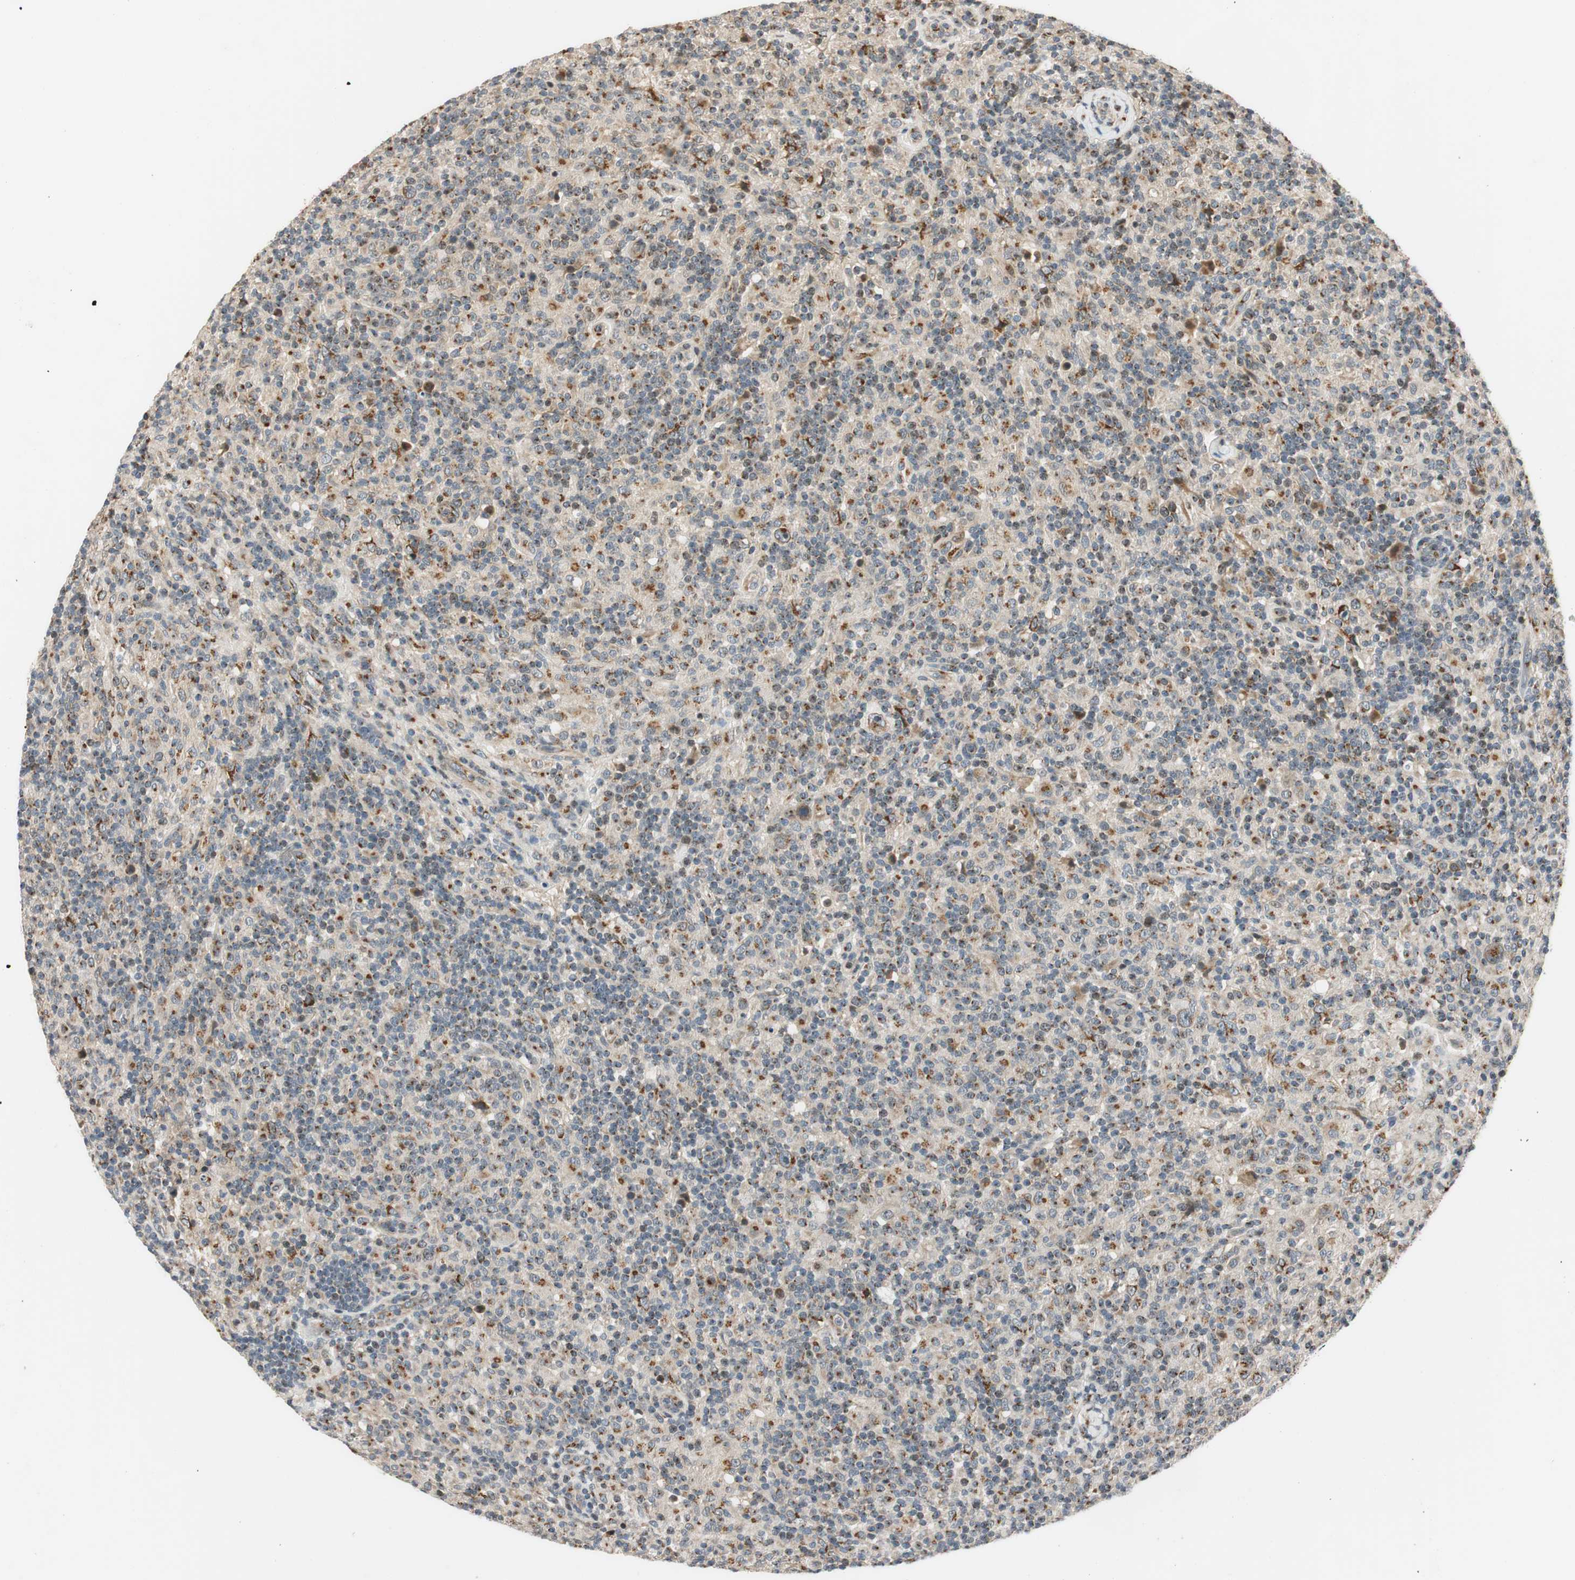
{"staining": {"intensity": "weak", "quantity": "25%-75%", "location": "cytoplasmic/membranous"}, "tissue": "lymphoma", "cell_type": "Tumor cells", "image_type": "cancer", "snomed": [{"axis": "morphology", "description": "Hodgkin's disease, NOS"}, {"axis": "topography", "description": "Lymph node"}], "caption": "Protein expression by immunohistochemistry displays weak cytoplasmic/membranous staining in about 25%-75% of tumor cells in Hodgkin's disease.", "gene": "NEO1", "patient": {"sex": "male", "age": 70}}